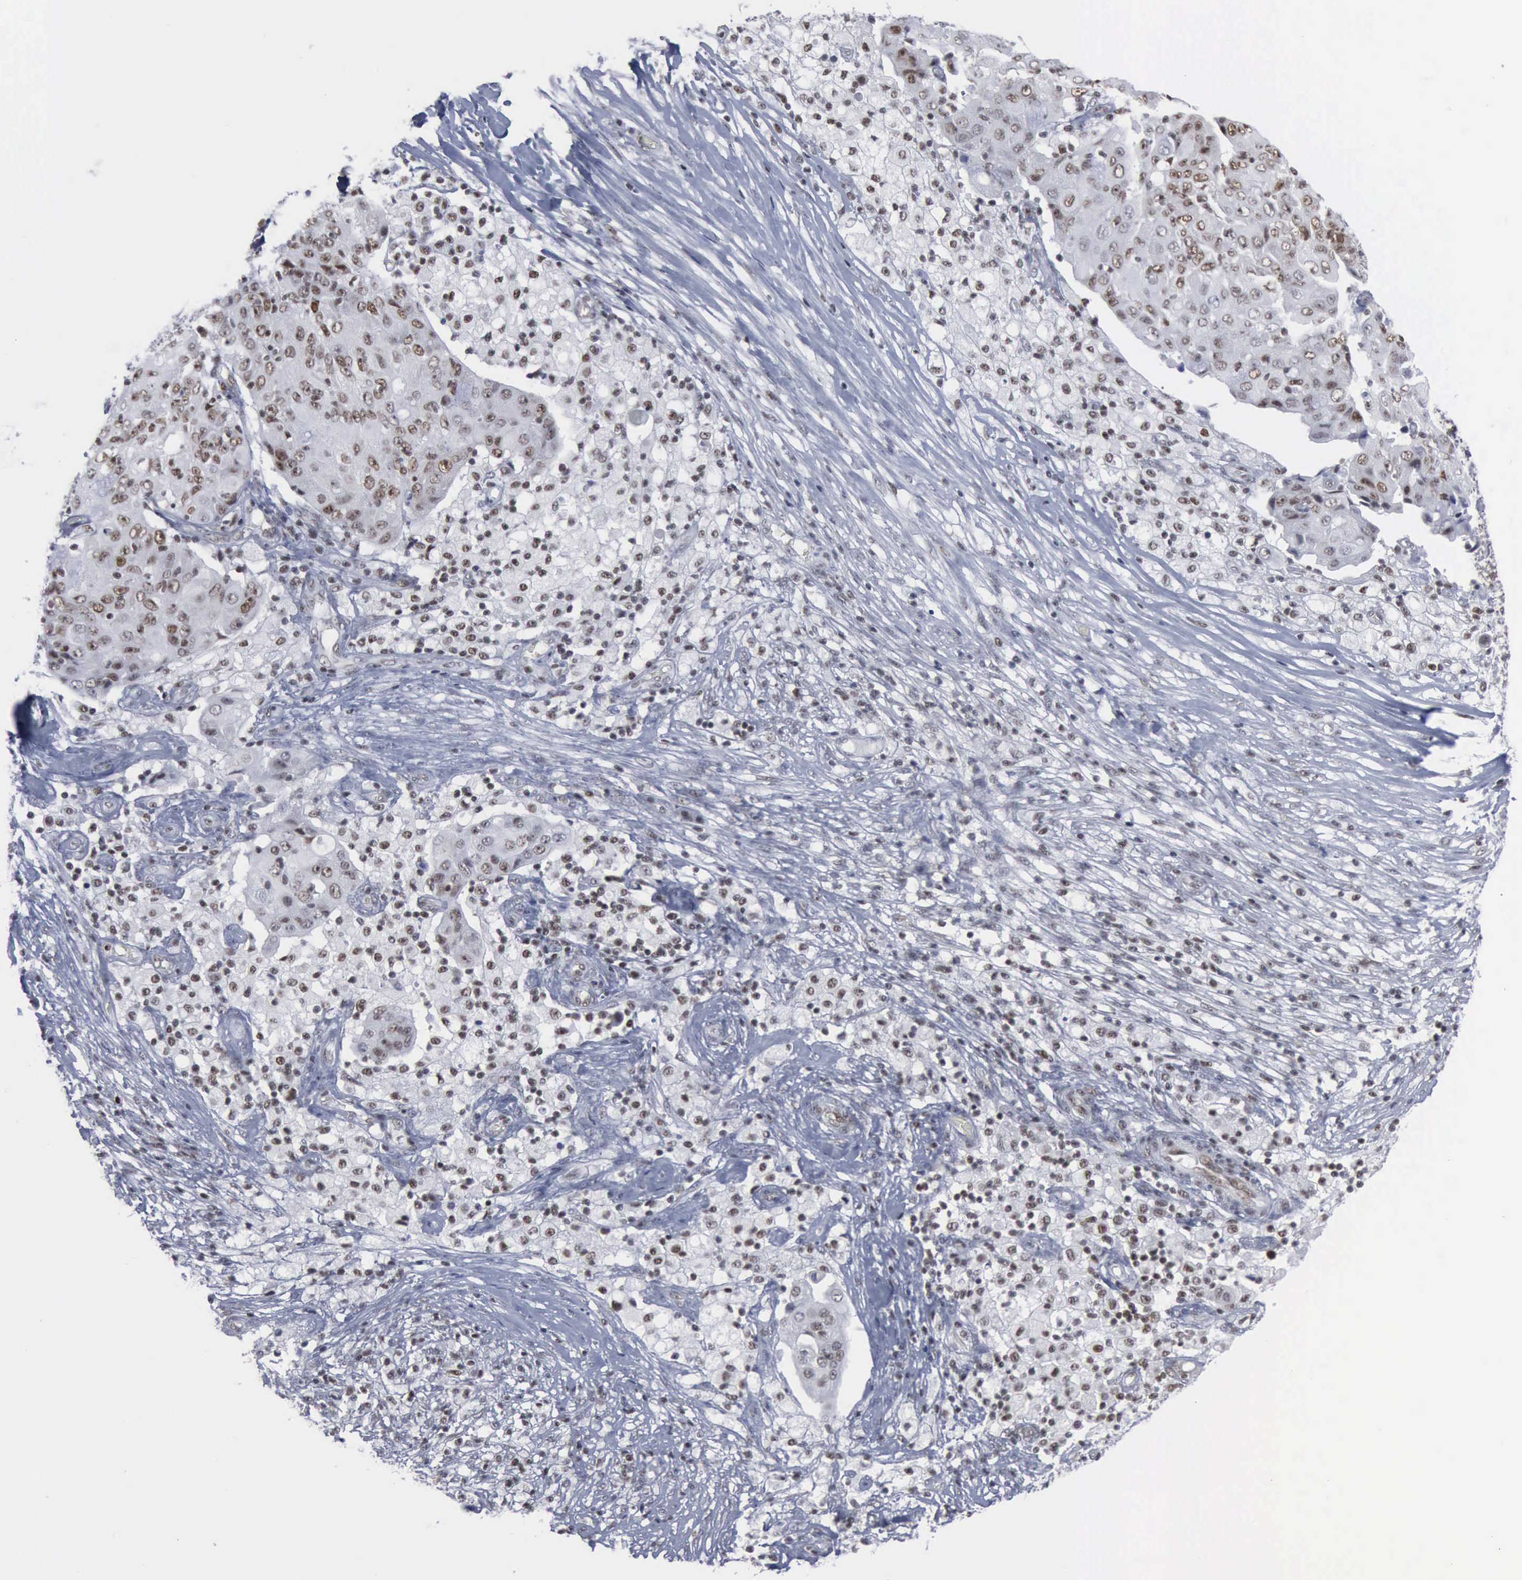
{"staining": {"intensity": "moderate", "quantity": ">75%", "location": "nuclear"}, "tissue": "ovarian cancer", "cell_type": "Tumor cells", "image_type": "cancer", "snomed": [{"axis": "morphology", "description": "Carcinoma, endometroid"}, {"axis": "topography", "description": "Ovary"}], "caption": "This is a histology image of IHC staining of endometroid carcinoma (ovarian), which shows moderate staining in the nuclear of tumor cells.", "gene": "XPA", "patient": {"sex": "female", "age": 42}}